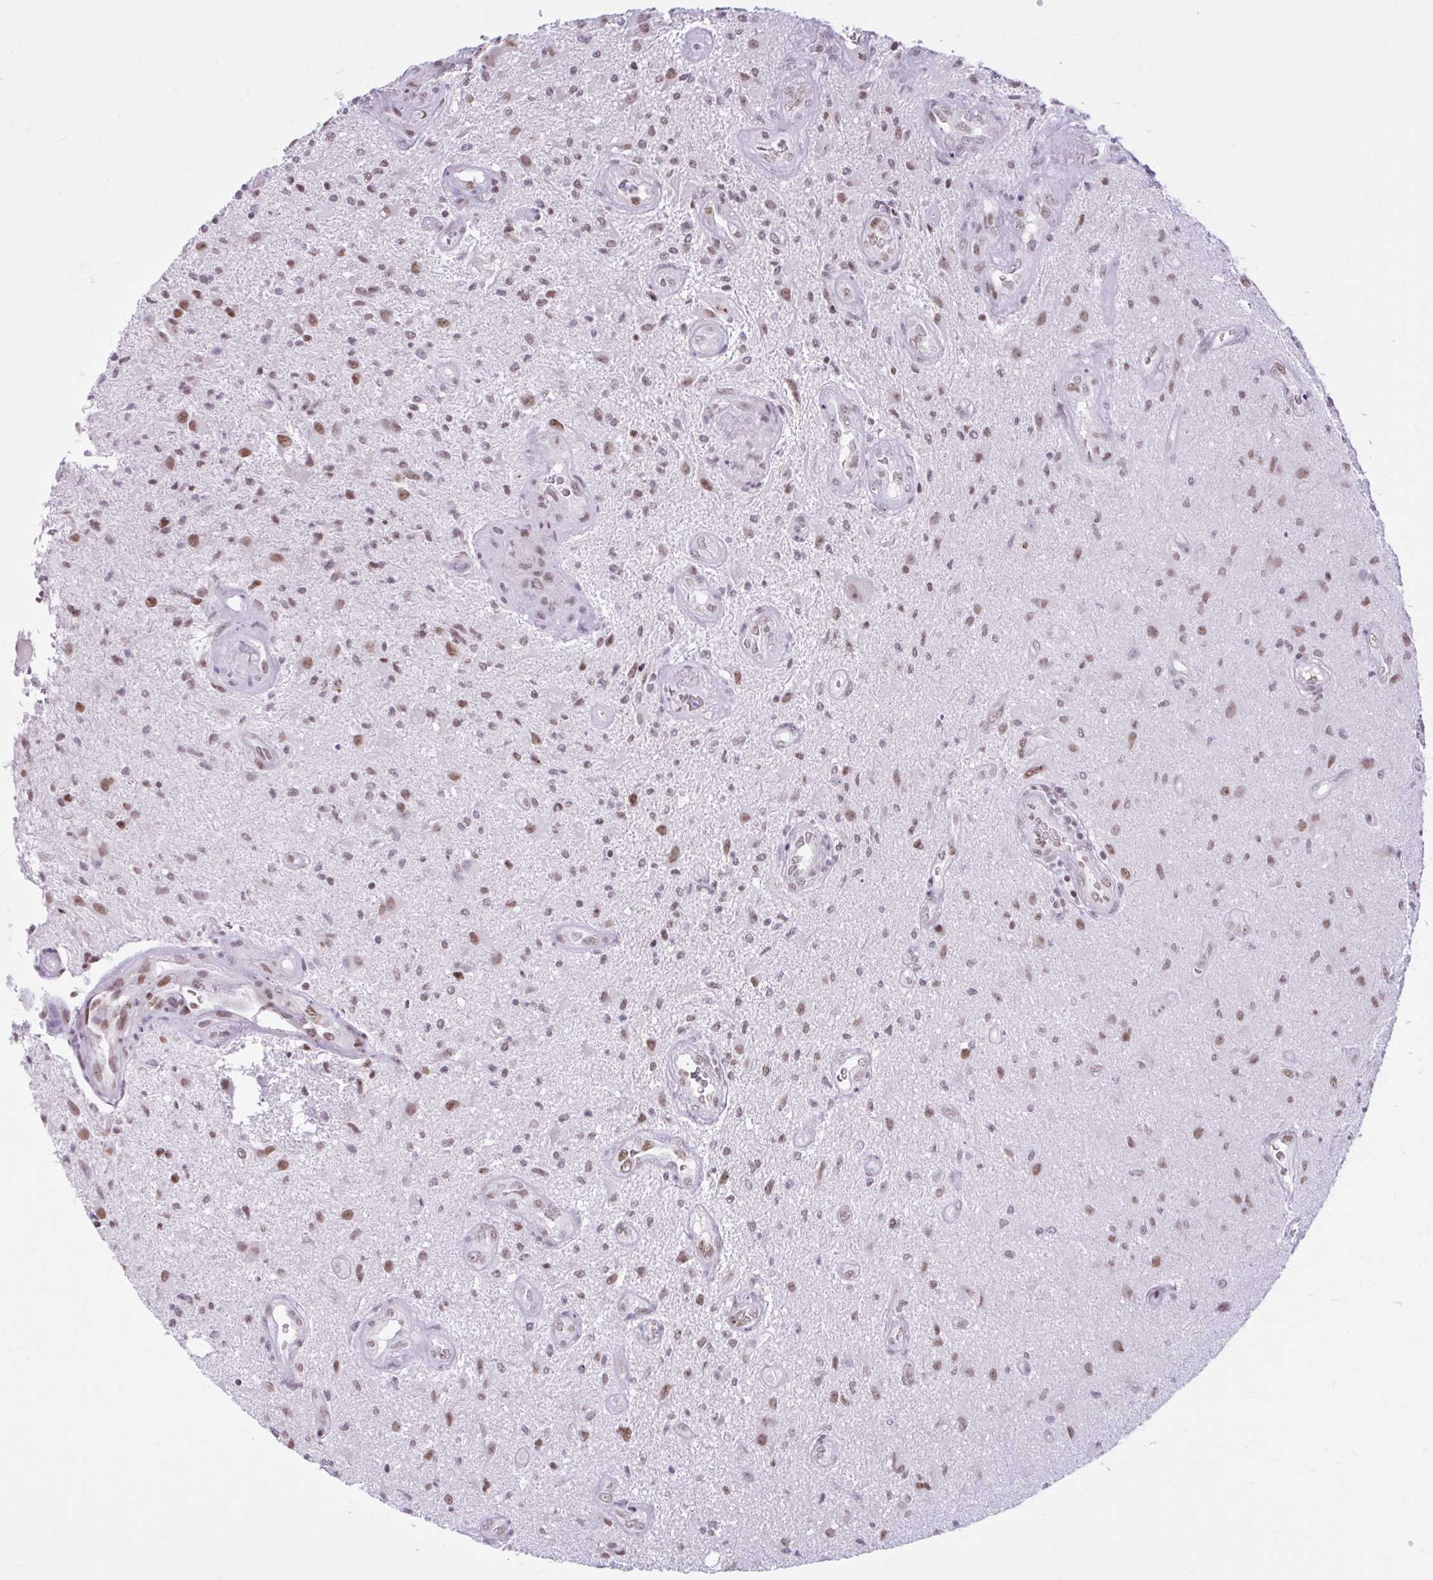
{"staining": {"intensity": "moderate", "quantity": ">75%", "location": "nuclear"}, "tissue": "glioma", "cell_type": "Tumor cells", "image_type": "cancer", "snomed": [{"axis": "morphology", "description": "Glioma, malignant, High grade"}, {"axis": "topography", "description": "Brain"}], "caption": "Malignant glioma (high-grade) was stained to show a protein in brown. There is medium levels of moderate nuclear staining in about >75% of tumor cells. (DAB = brown stain, brightfield microscopy at high magnification).", "gene": "PABIR1", "patient": {"sex": "male", "age": 67}}